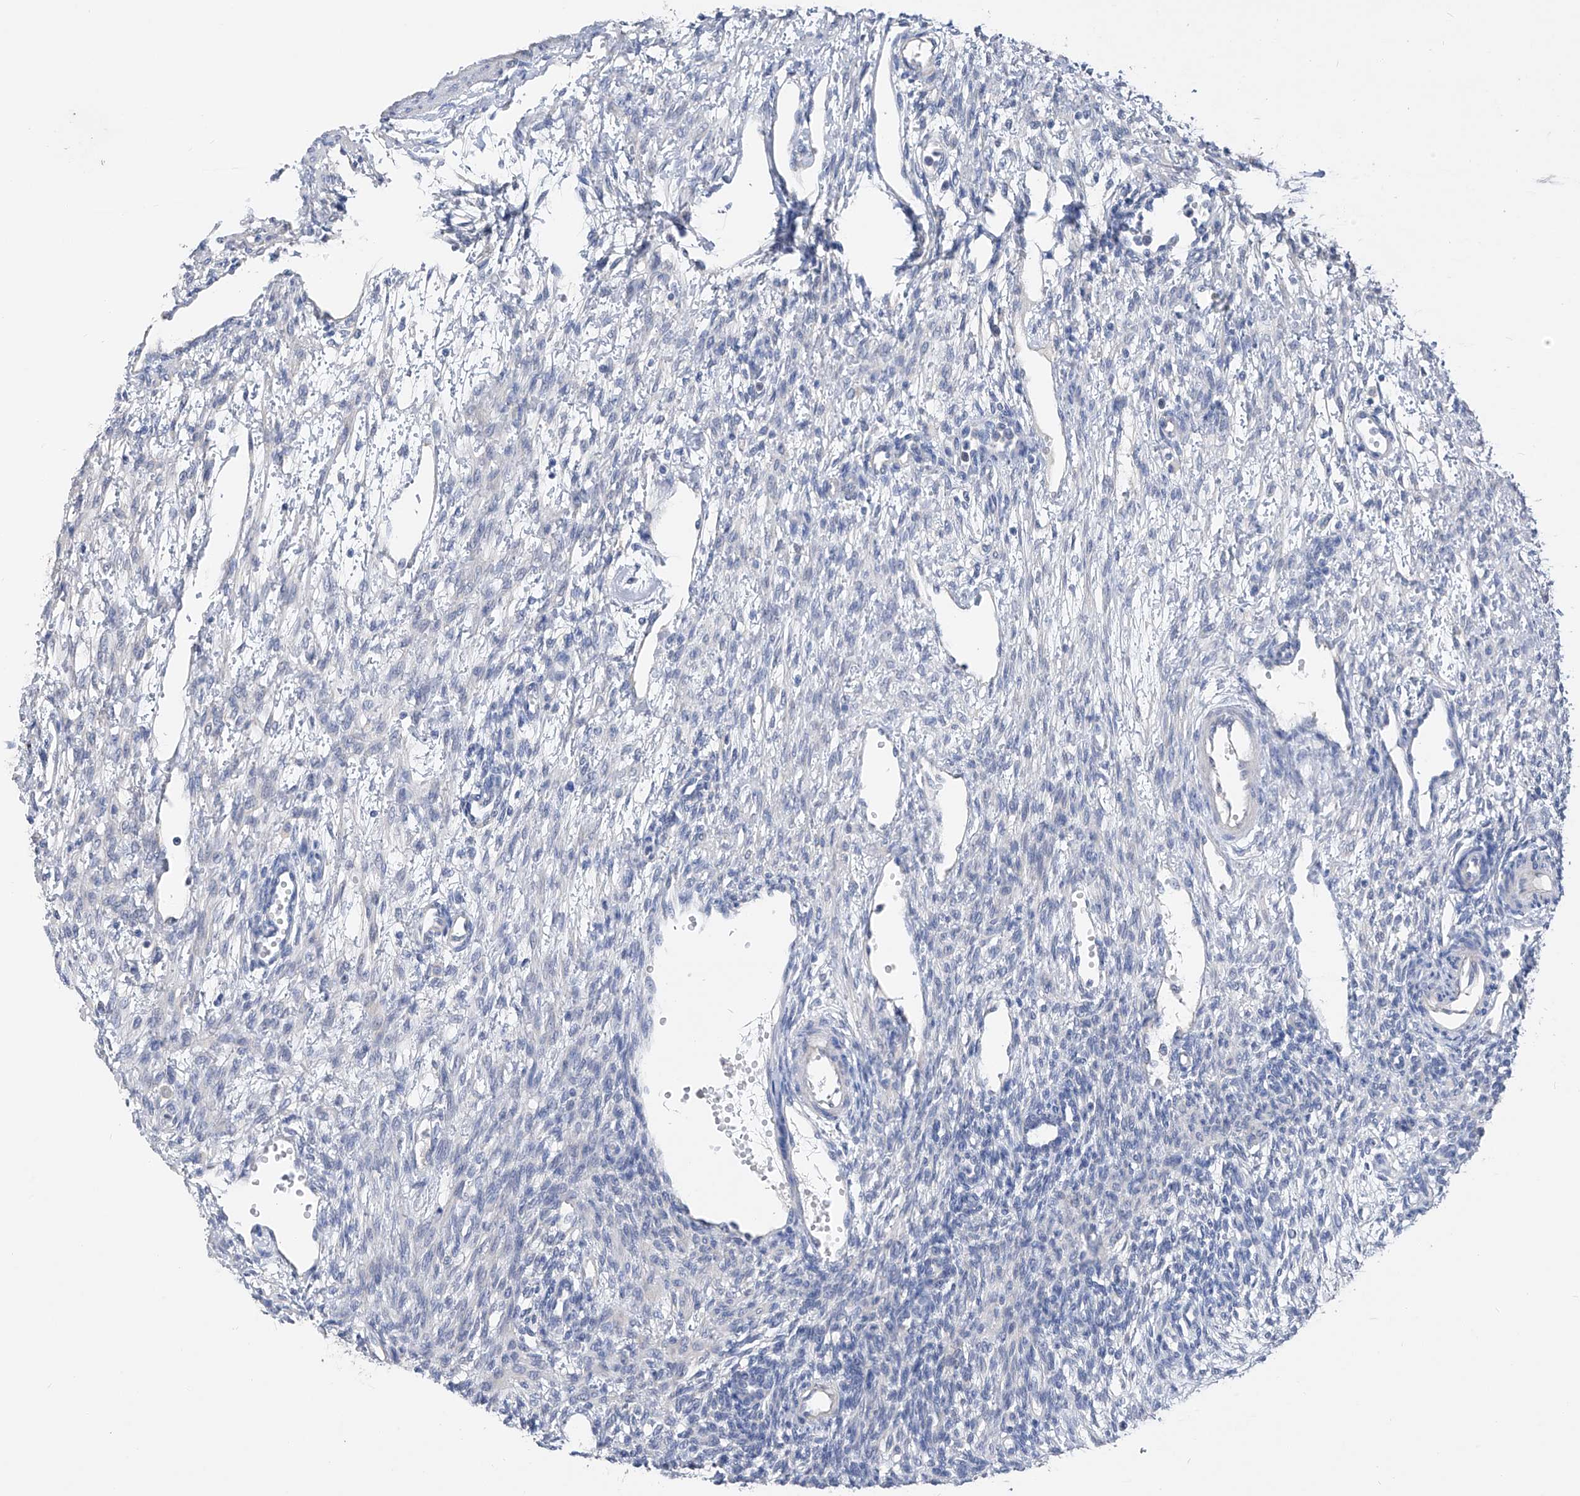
{"staining": {"intensity": "negative", "quantity": "none", "location": "none"}, "tissue": "ovary", "cell_type": "Ovarian stroma cells", "image_type": "normal", "snomed": [{"axis": "morphology", "description": "Normal tissue, NOS"}, {"axis": "morphology", "description": "Cyst, NOS"}, {"axis": "topography", "description": "Ovary"}], "caption": "High power microscopy photomicrograph of an immunohistochemistry (IHC) photomicrograph of normal ovary, revealing no significant positivity in ovarian stroma cells. The staining is performed using DAB (3,3'-diaminobenzidine) brown chromogen with nuclei counter-stained in using hematoxylin.", "gene": "ADRA1A", "patient": {"sex": "female", "age": 33}}